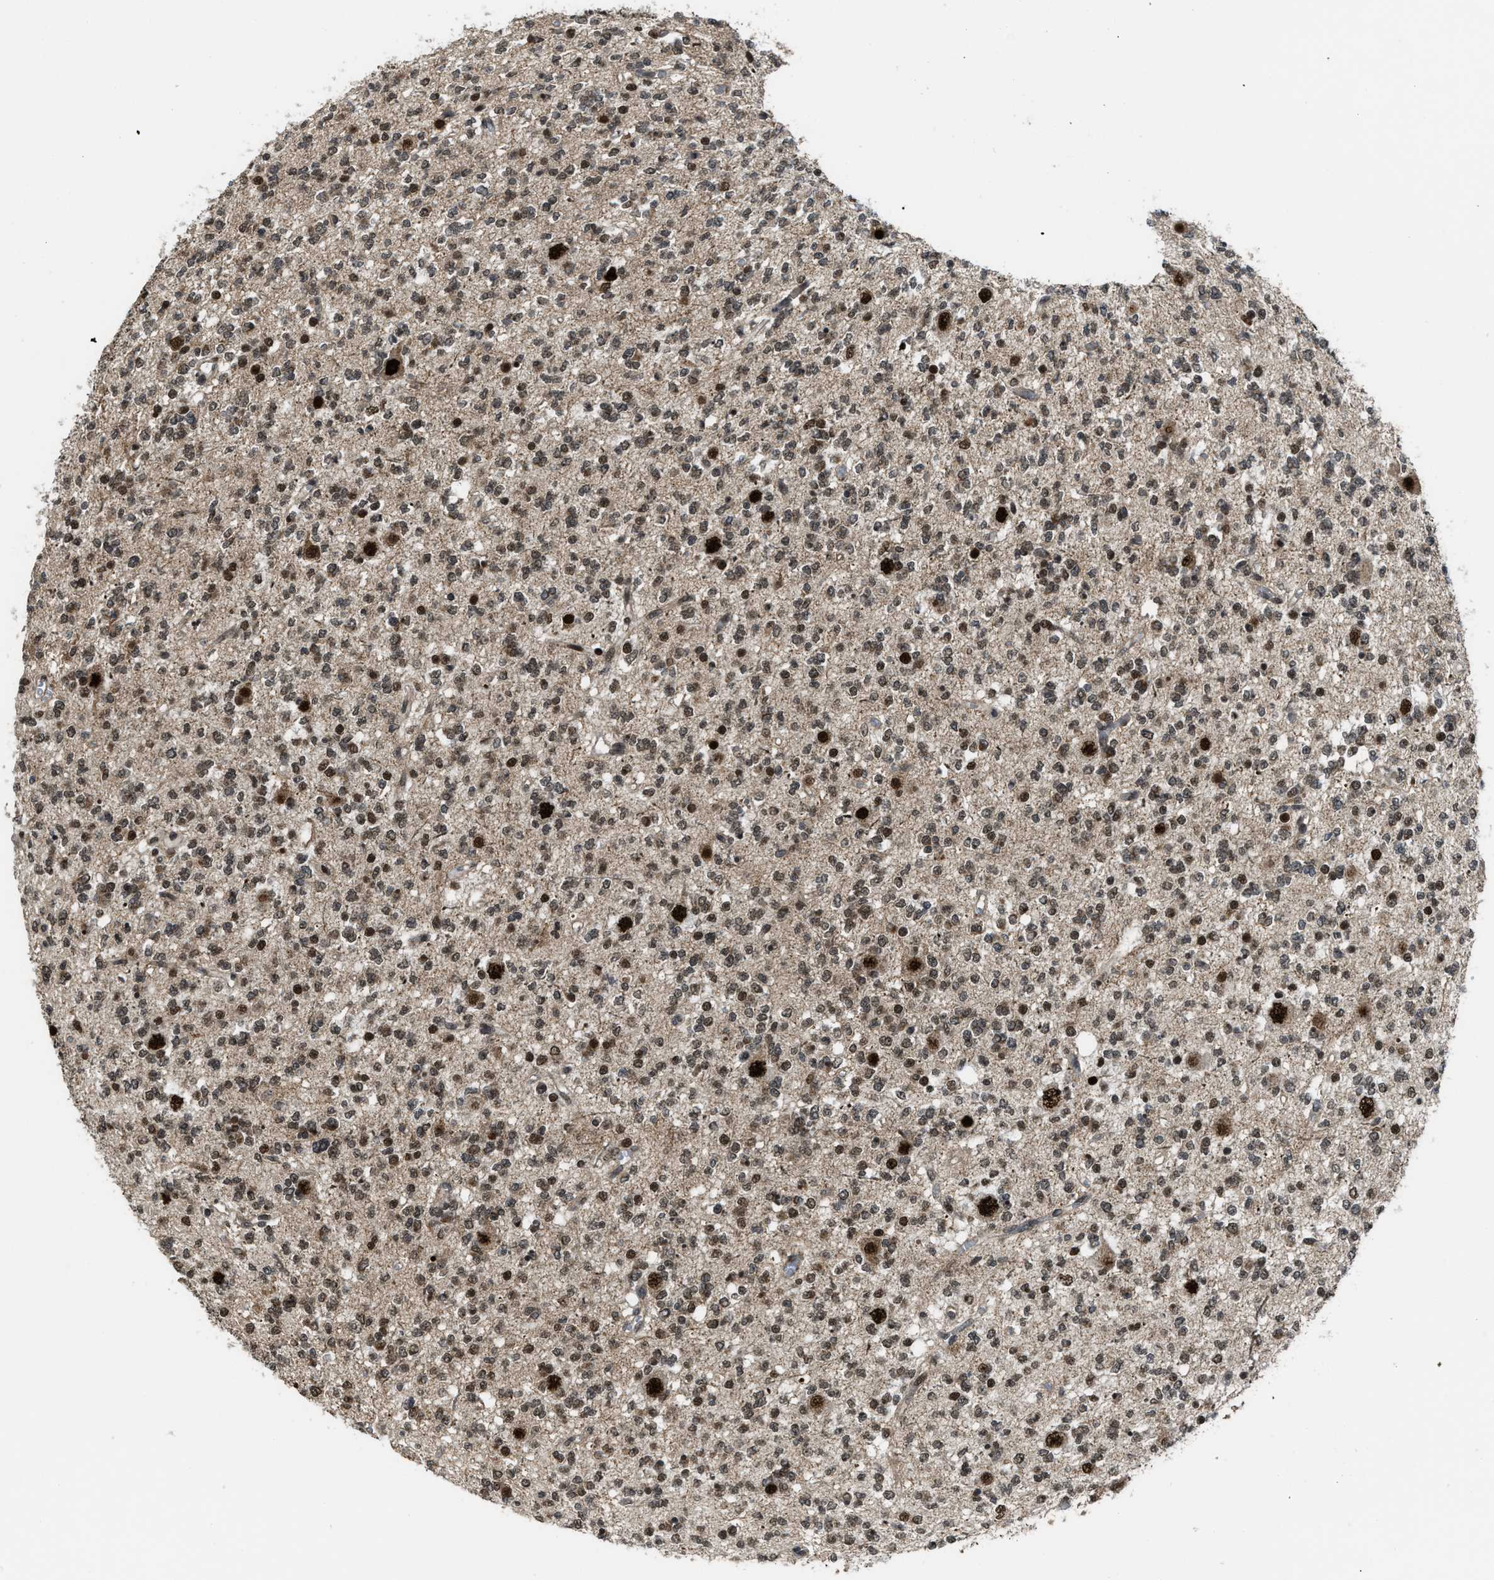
{"staining": {"intensity": "moderate", "quantity": ">75%", "location": "nuclear"}, "tissue": "glioma", "cell_type": "Tumor cells", "image_type": "cancer", "snomed": [{"axis": "morphology", "description": "Glioma, malignant, Low grade"}, {"axis": "topography", "description": "Brain"}], "caption": "A brown stain highlights moderate nuclear staining of a protein in glioma tumor cells.", "gene": "ZNF250", "patient": {"sex": "male", "age": 38}}